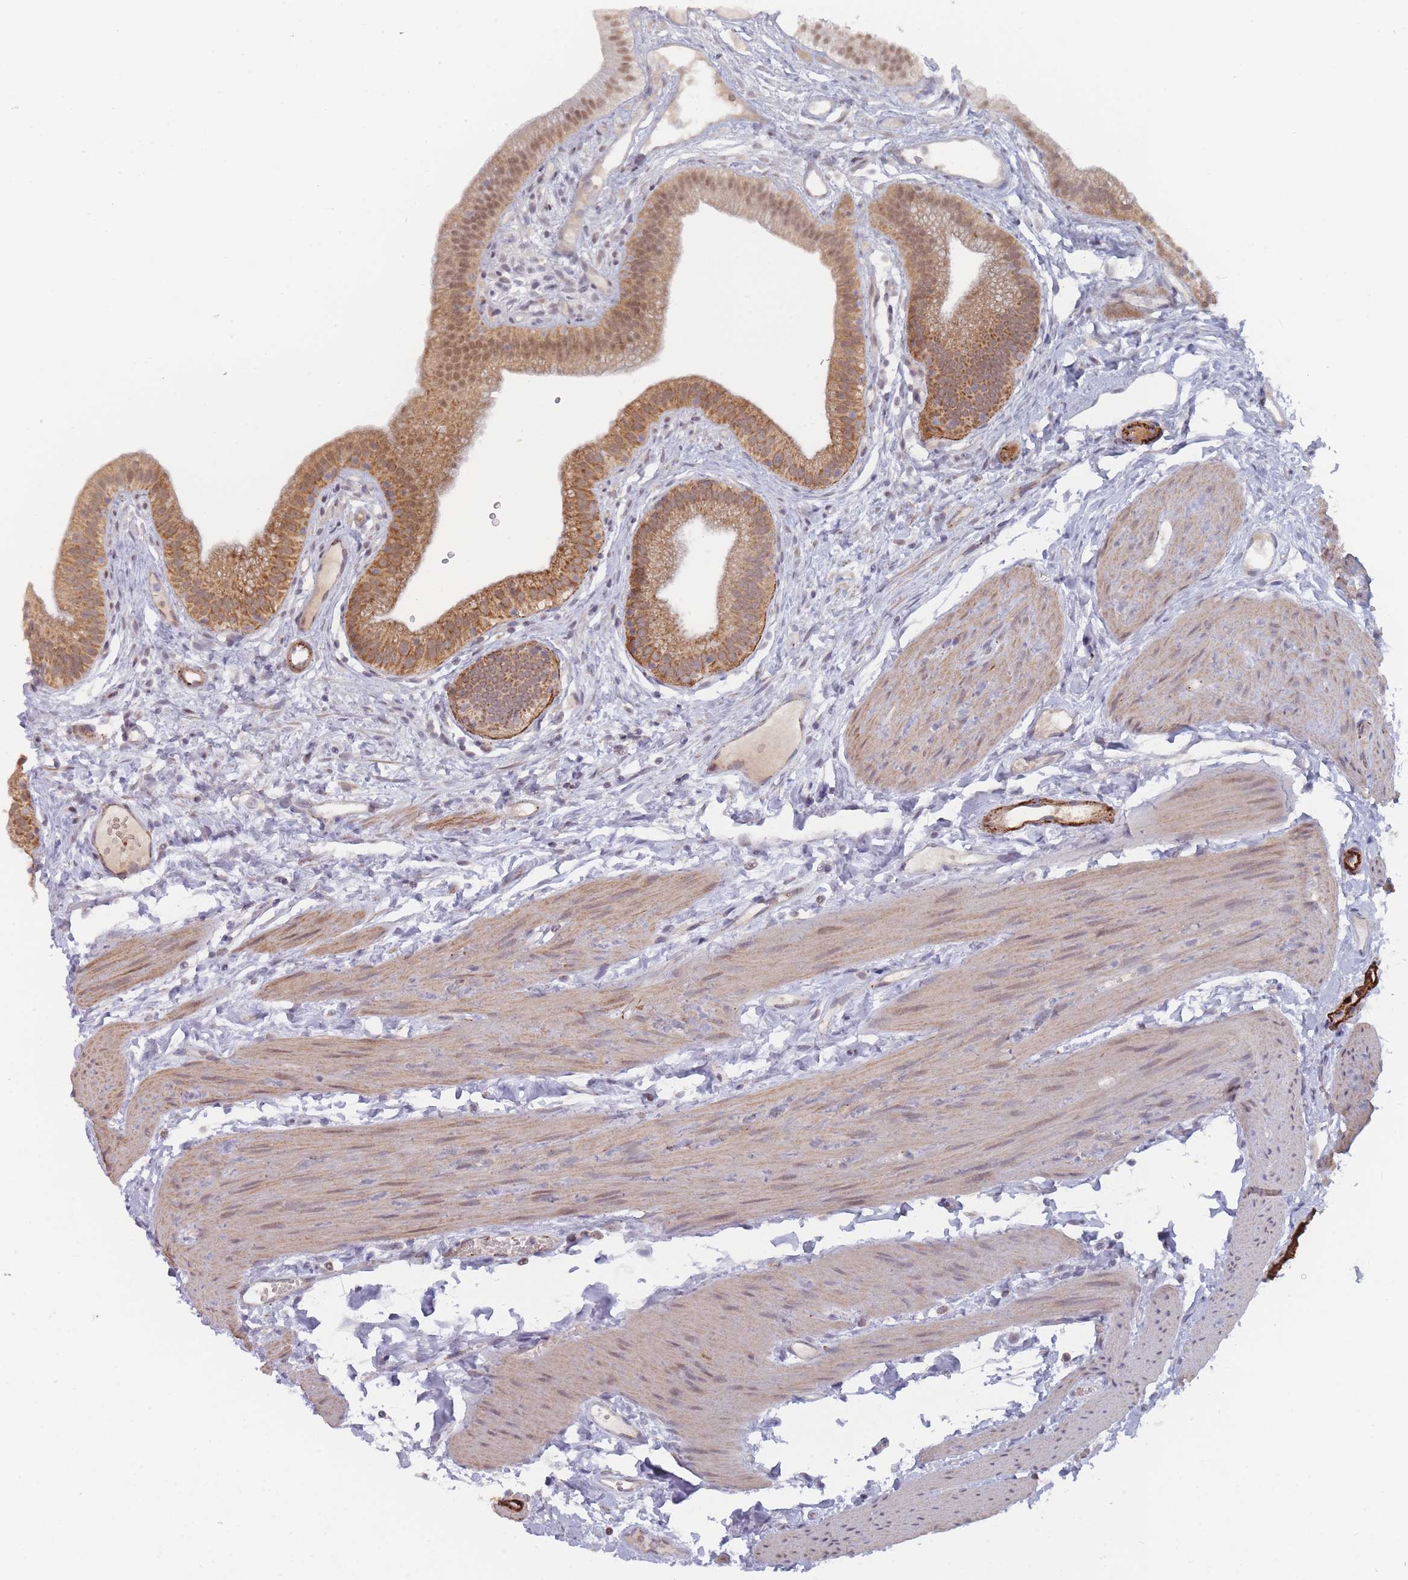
{"staining": {"intensity": "moderate", "quantity": ">75%", "location": "cytoplasmic/membranous,nuclear"}, "tissue": "gallbladder", "cell_type": "Glandular cells", "image_type": "normal", "snomed": [{"axis": "morphology", "description": "Normal tissue, NOS"}, {"axis": "topography", "description": "Gallbladder"}], "caption": "Immunohistochemistry (DAB) staining of benign human gallbladder displays moderate cytoplasmic/membranous,nuclear protein positivity in approximately >75% of glandular cells.", "gene": "TRARG1", "patient": {"sex": "female", "age": 54}}